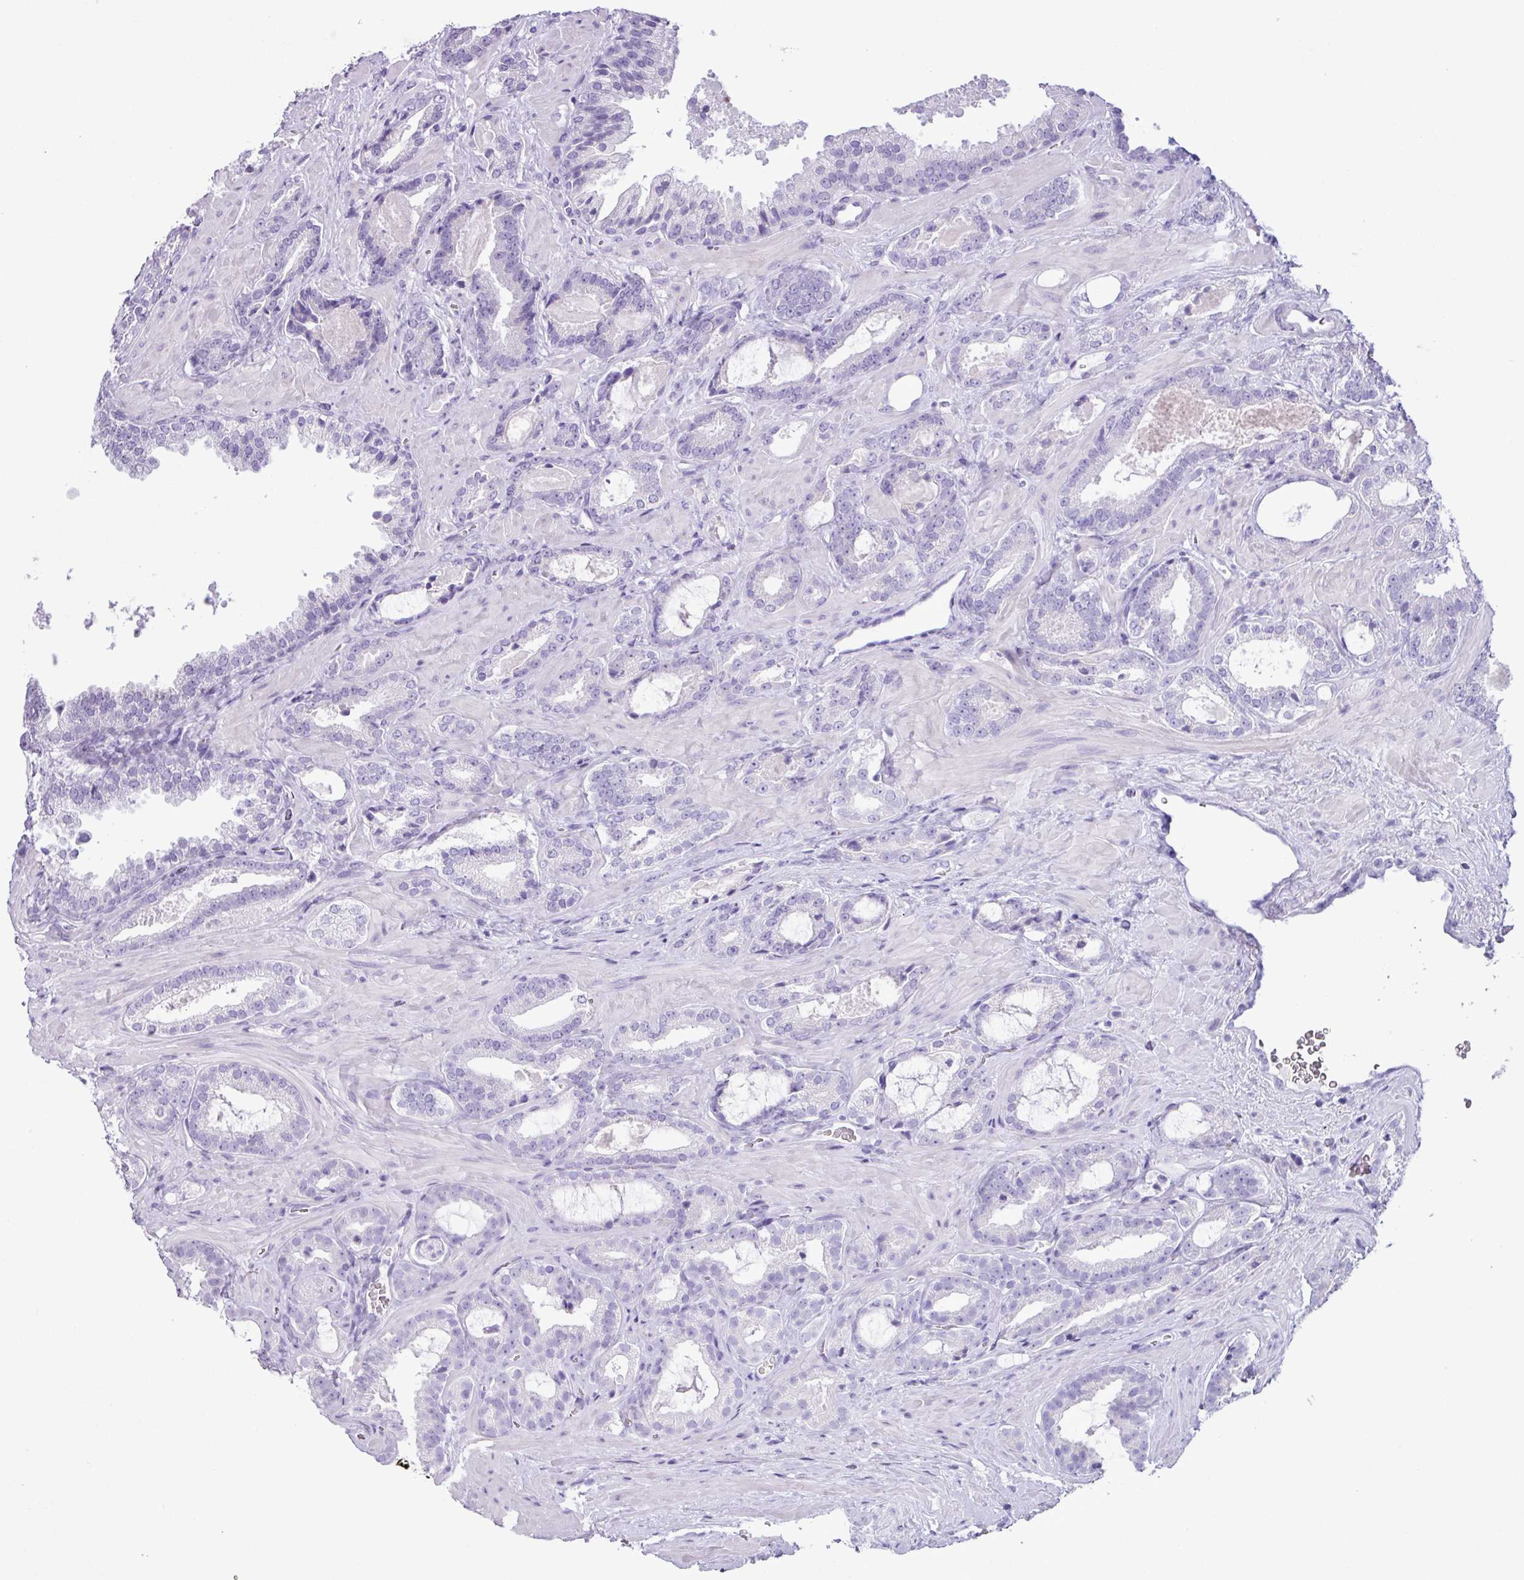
{"staining": {"intensity": "negative", "quantity": "none", "location": "none"}, "tissue": "prostate cancer", "cell_type": "Tumor cells", "image_type": "cancer", "snomed": [{"axis": "morphology", "description": "Adenocarcinoma, Low grade"}, {"axis": "topography", "description": "Prostate"}], "caption": "An image of human low-grade adenocarcinoma (prostate) is negative for staining in tumor cells.", "gene": "AGO3", "patient": {"sex": "male", "age": 62}}